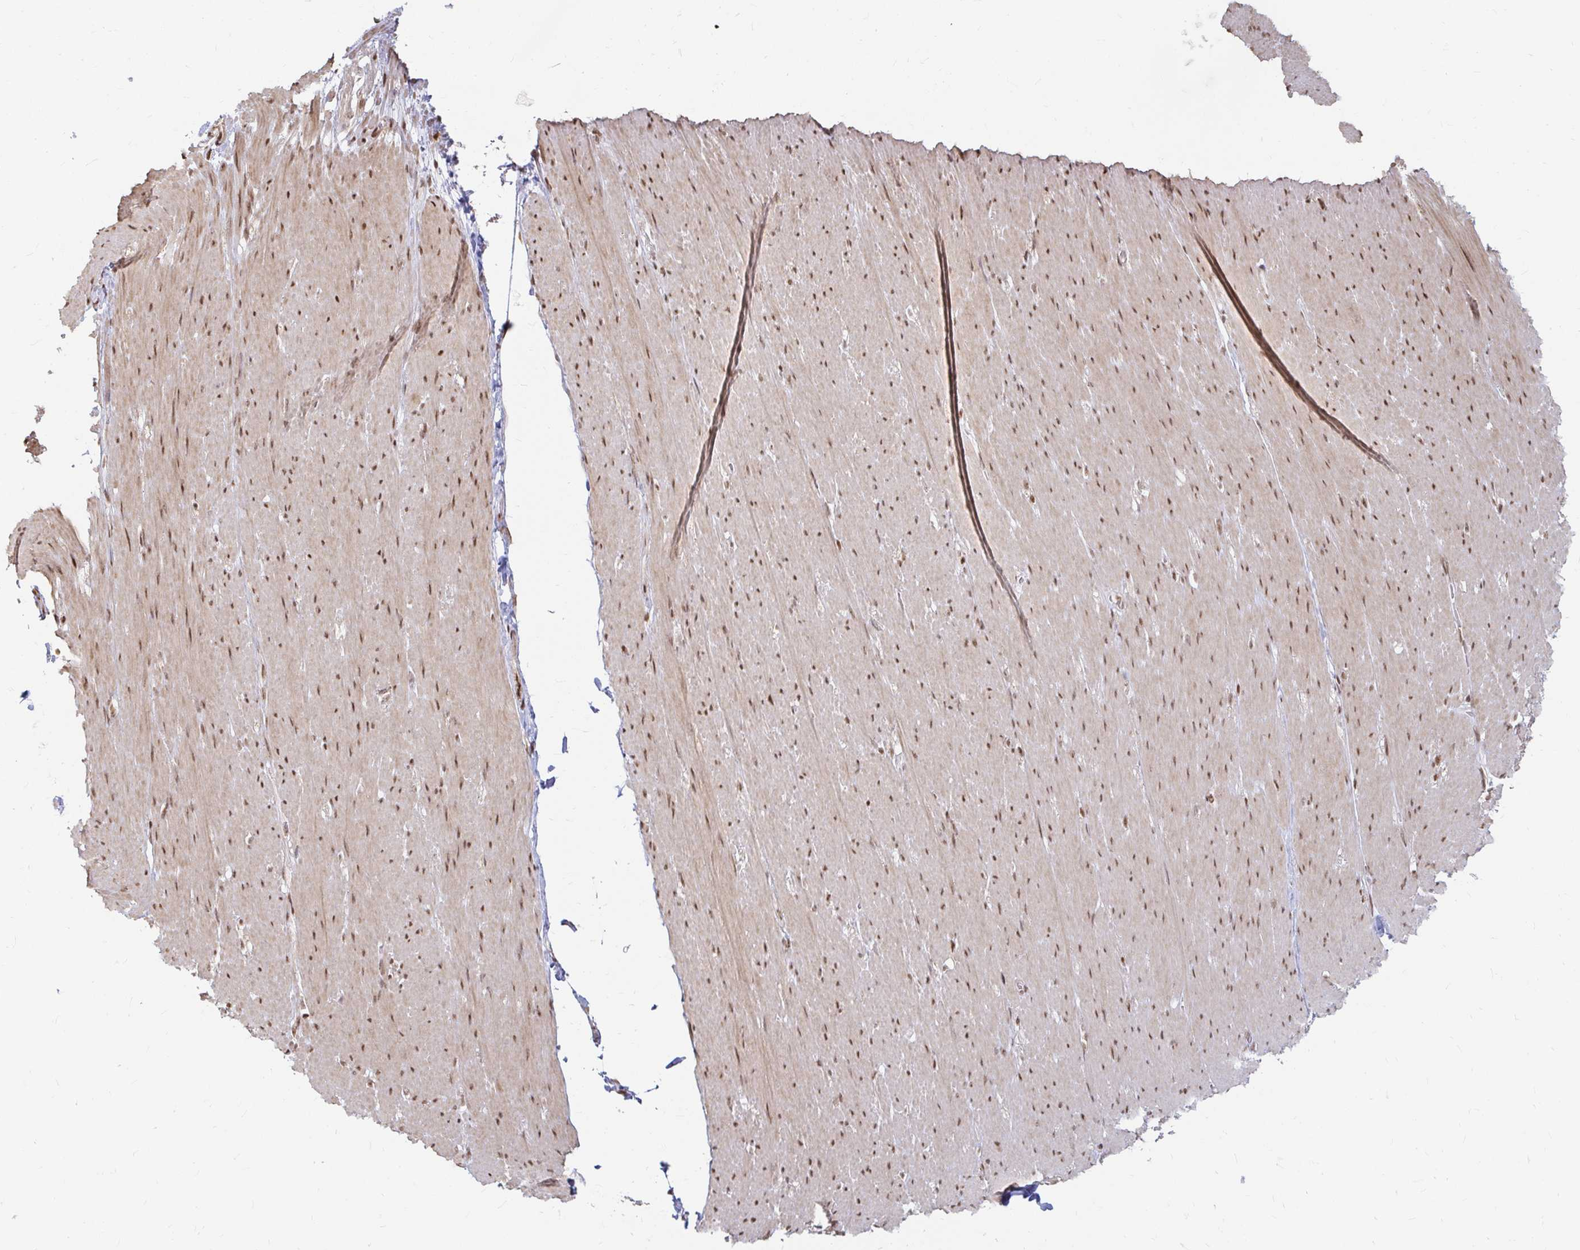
{"staining": {"intensity": "strong", "quantity": ">75%", "location": "nuclear"}, "tissue": "smooth muscle", "cell_type": "Smooth muscle cells", "image_type": "normal", "snomed": [{"axis": "morphology", "description": "Normal tissue, NOS"}, {"axis": "topography", "description": "Smooth muscle"}, {"axis": "topography", "description": "Rectum"}], "caption": "This image shows IHC staining of unremarkable smooth muscle, with high strong nuclear expression in about >75% of smooth muscle cells.", "gene": "HNRNPU", "patient": {"sex": "male", "age": 53}}